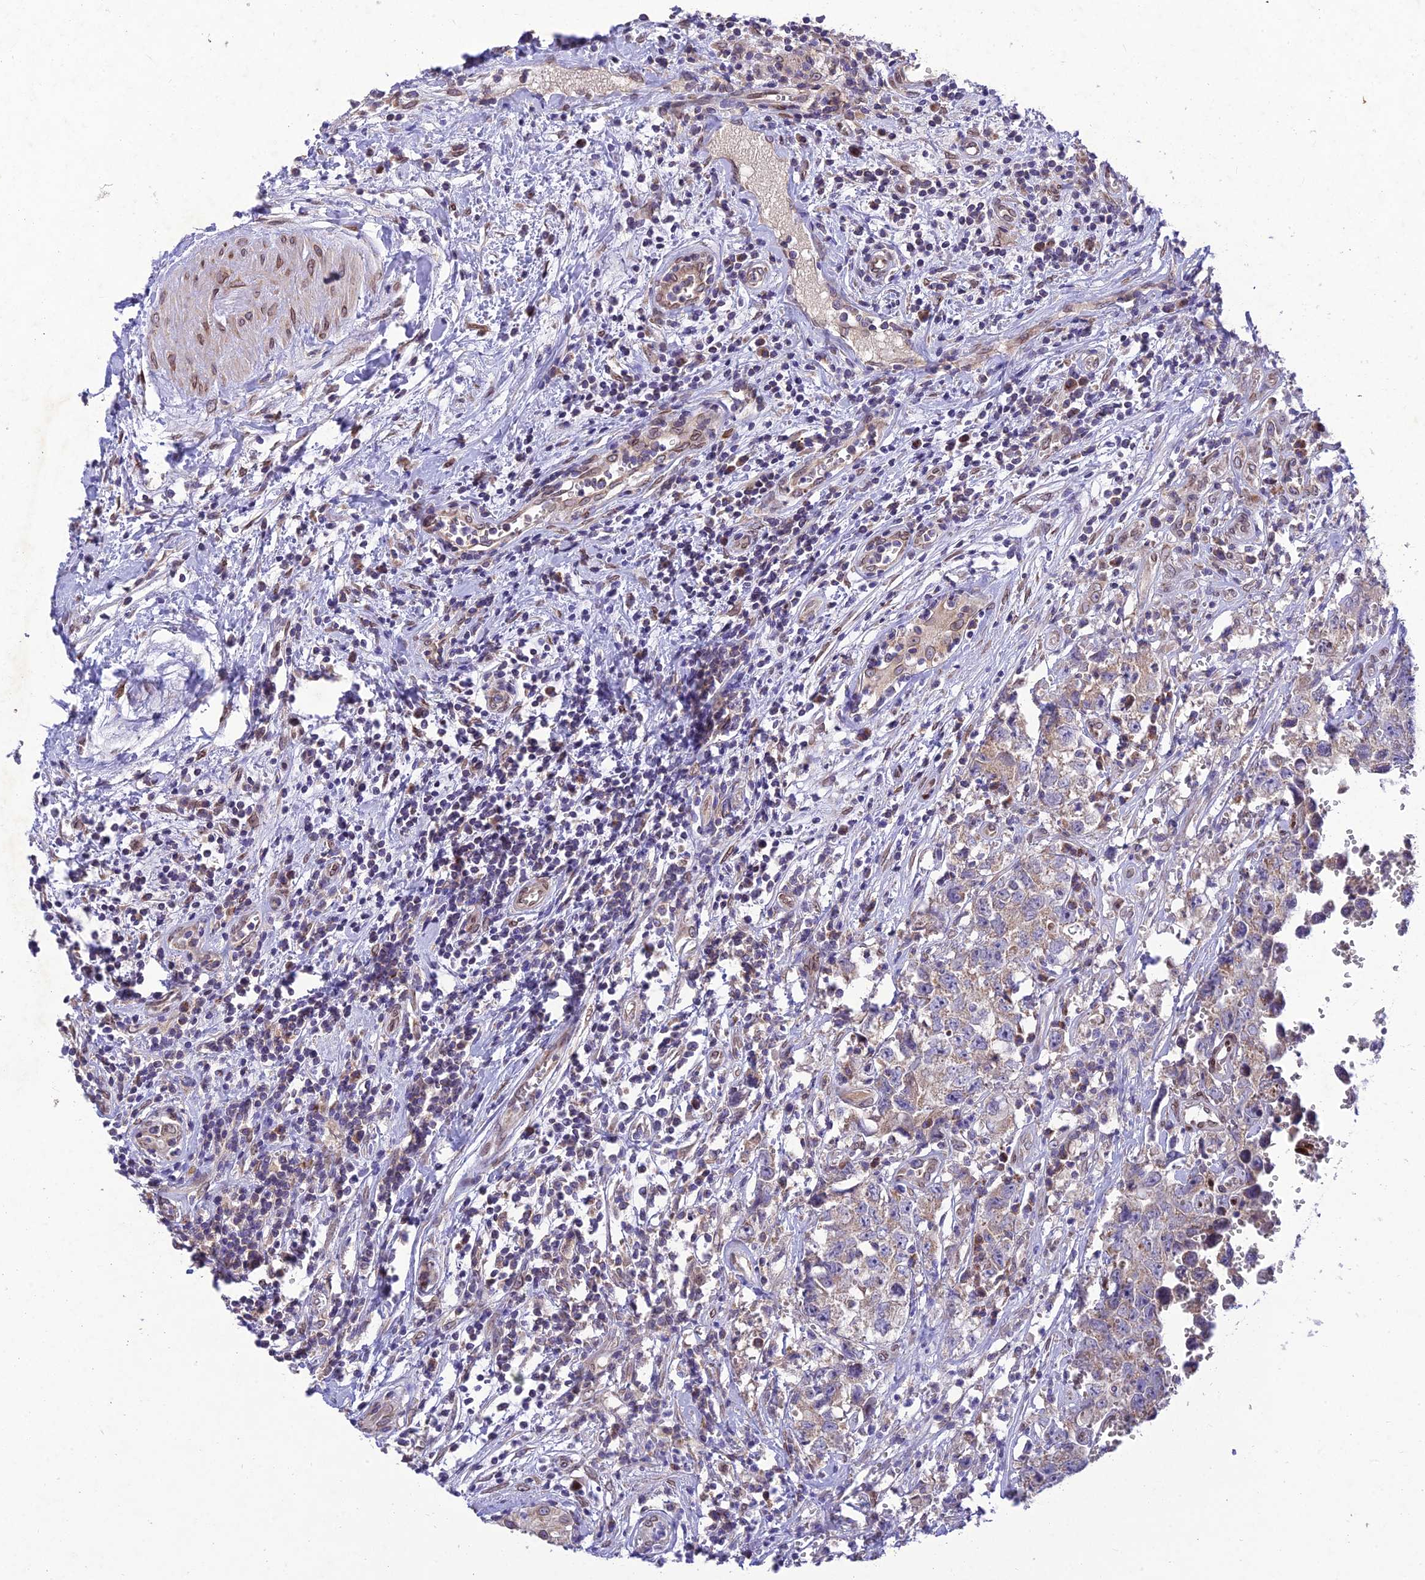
{"staining": {"intensity": "weak", "quantity": "<25%", "location": "cytoplasmic/membranous"}, "tissue": "testis cancer", "cell_type": "Tumor cells", "image_type": "cancer", "snomed": [{"axis": "morphology", "description": "Seminoma, NOS"}, {"axis": "morphology", "description": "Carcinoma, Embryonal, NOS"}, {"axis": "topography", "description": "Testis"}], "caption": "The micrograph reveals no staining of tumor cells in seminoma (testis).", "gene": "MGAT2", "patient": {"sex": "male", "age": 29}}